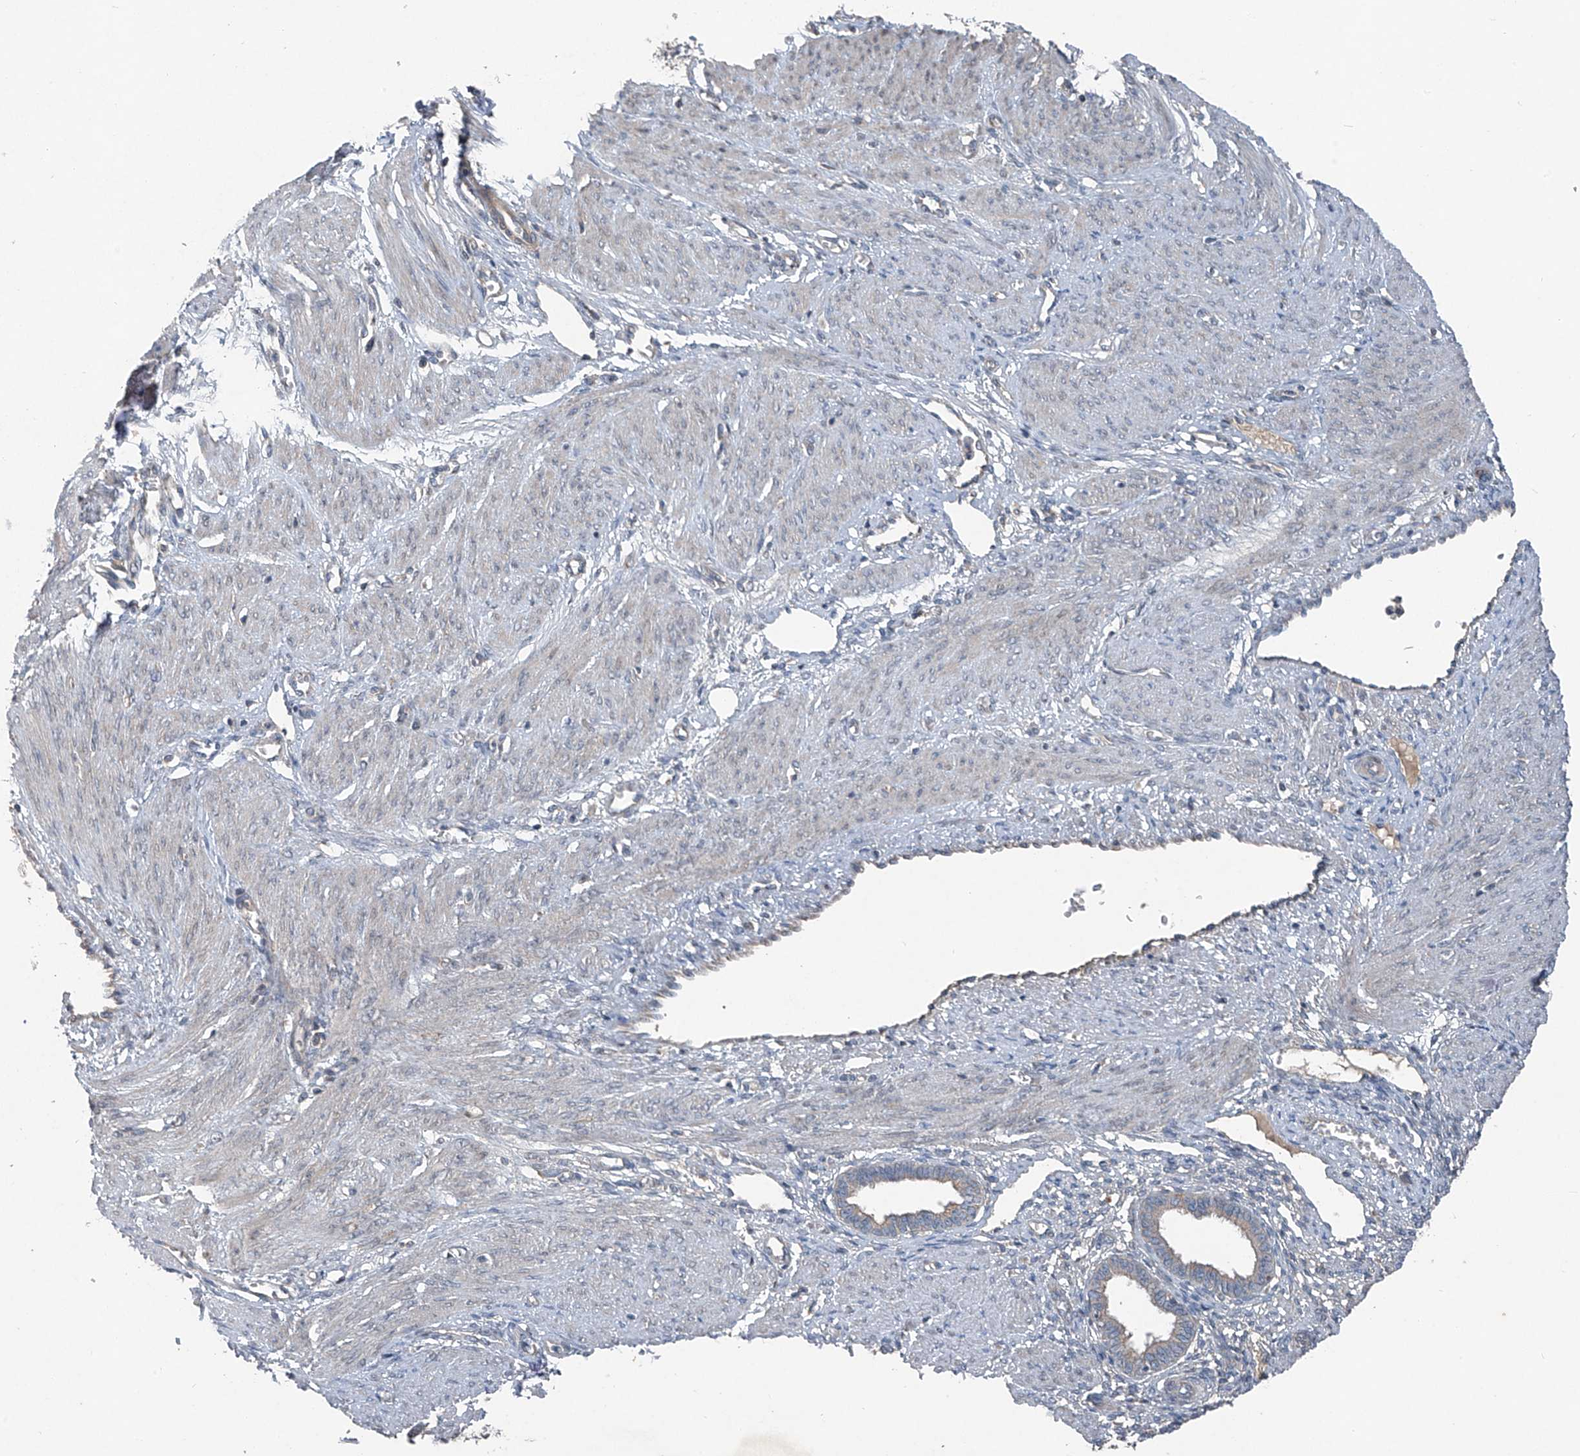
{"staining": {"intensity": "negative", "quantity": "none", "location": "none"}, "tissue": "endometrium", "cell_type": "Cells in endometrial stroma", "image_type": "normal", "snomed": [{"axis": "morphology", "description": "Normal tissue, NOS"}, {"axis": "topography", "description": "Endometrium"}], "caption": "Protein analysis of benign endometrium exhibits no significant positivity in cells in endometrial stroma.", "gene": "FOXRED2", "patient": {"sex": "female", "age": 33}}